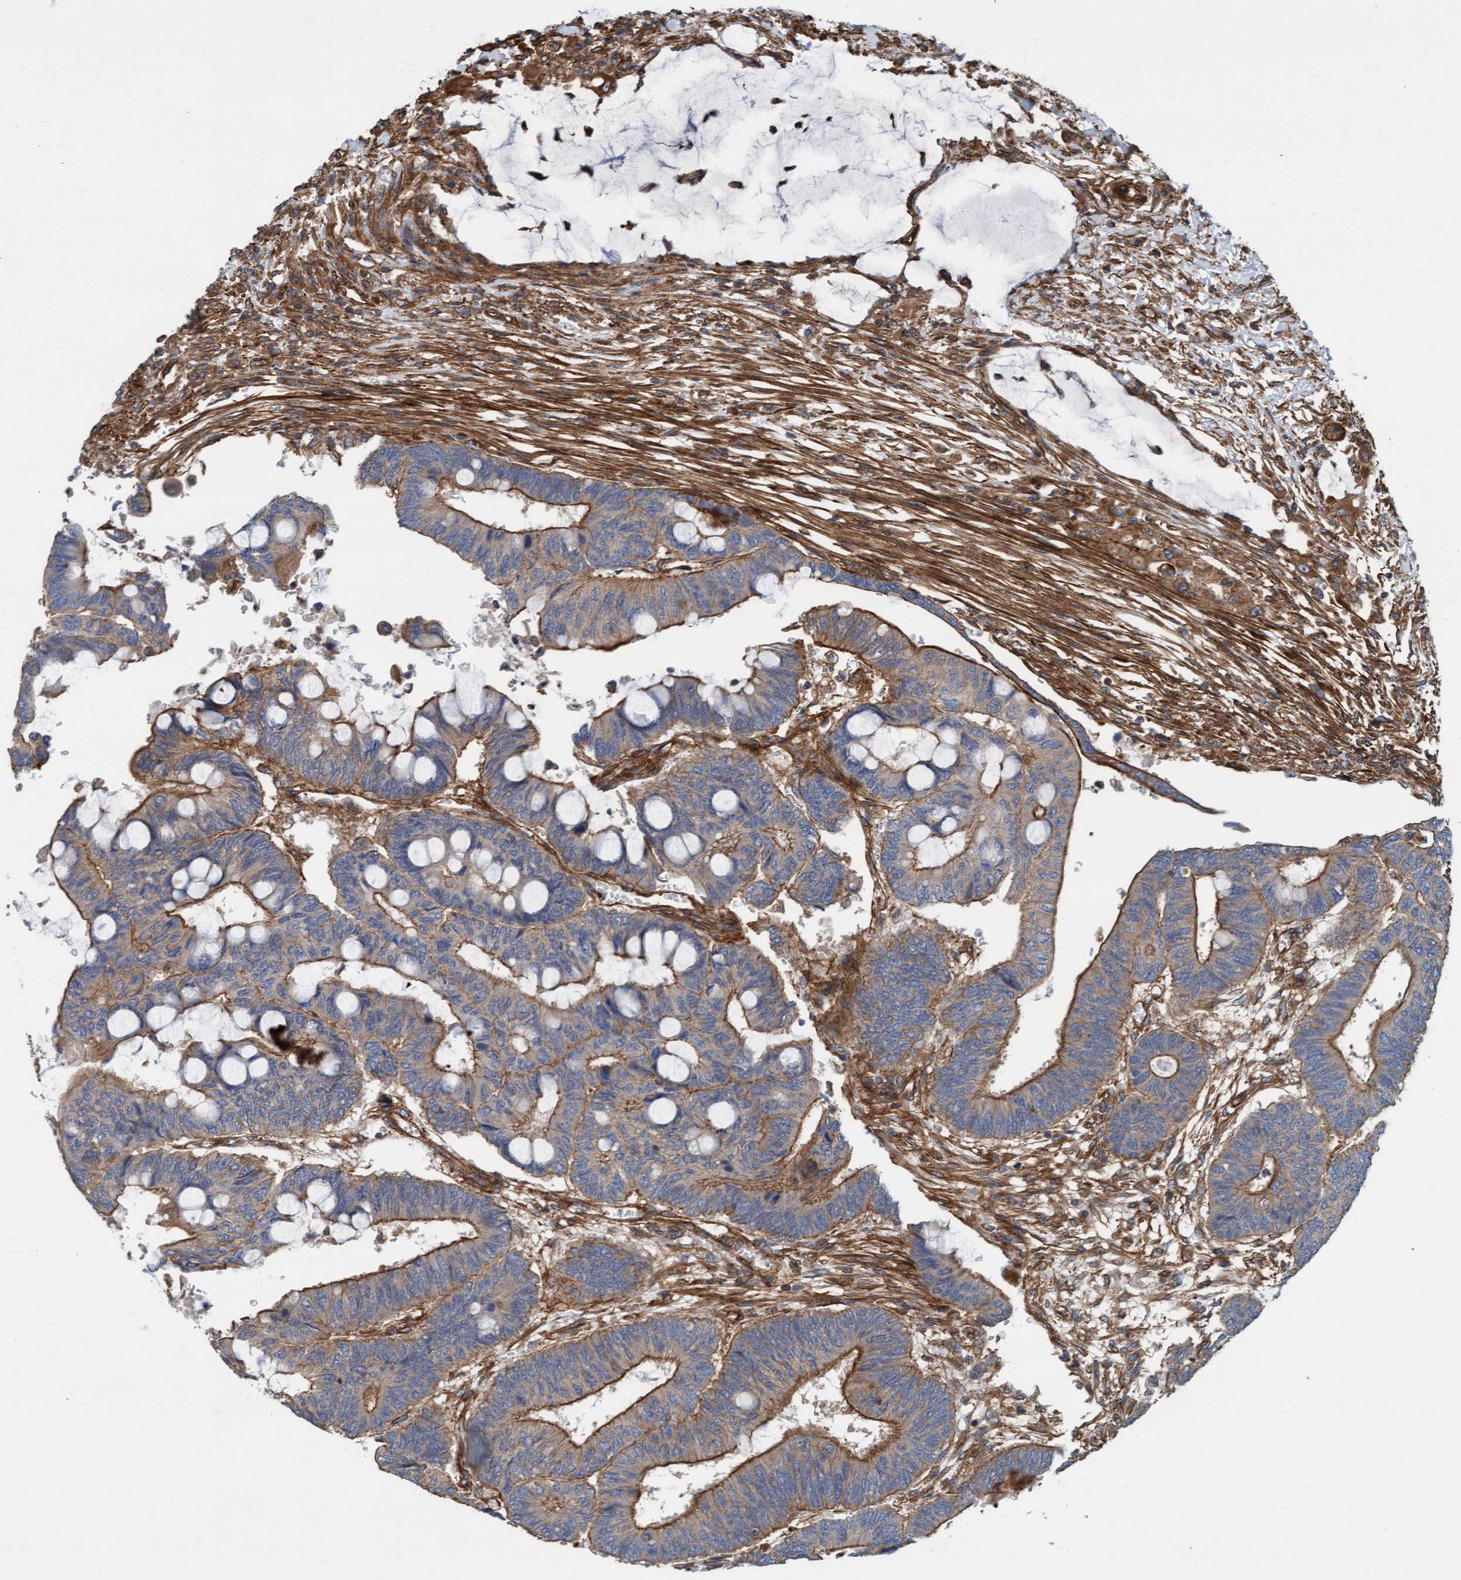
{"staining": {"intensity": "moderate", "quantity": ">75%", "location": "cytoplasmic/membranous"}, "tissue": "colorectal cancer", "cell_type": "Tumor cells", "image_type": "cancer", "snomed": [{"axis": "morphology", "description": "Normal tissue, NOS"}, {"axis": "morphology", "description": "Adenocarcinoma, NOS"}, {"axis": "topography", "description": "Rectum"}, {"axis": "topography", "description": "Peripheral nerve tissue"}], "caption": "Colorectal adenocarcinoma tissue reveals moderate cytoplasmic/membranous staining in approximately >75% of tumor cells (Brightfield microscopy of DAB IHC at high magnification).", "gene": "STXBP4", "patient": {"sex": "male", "age": 92}}